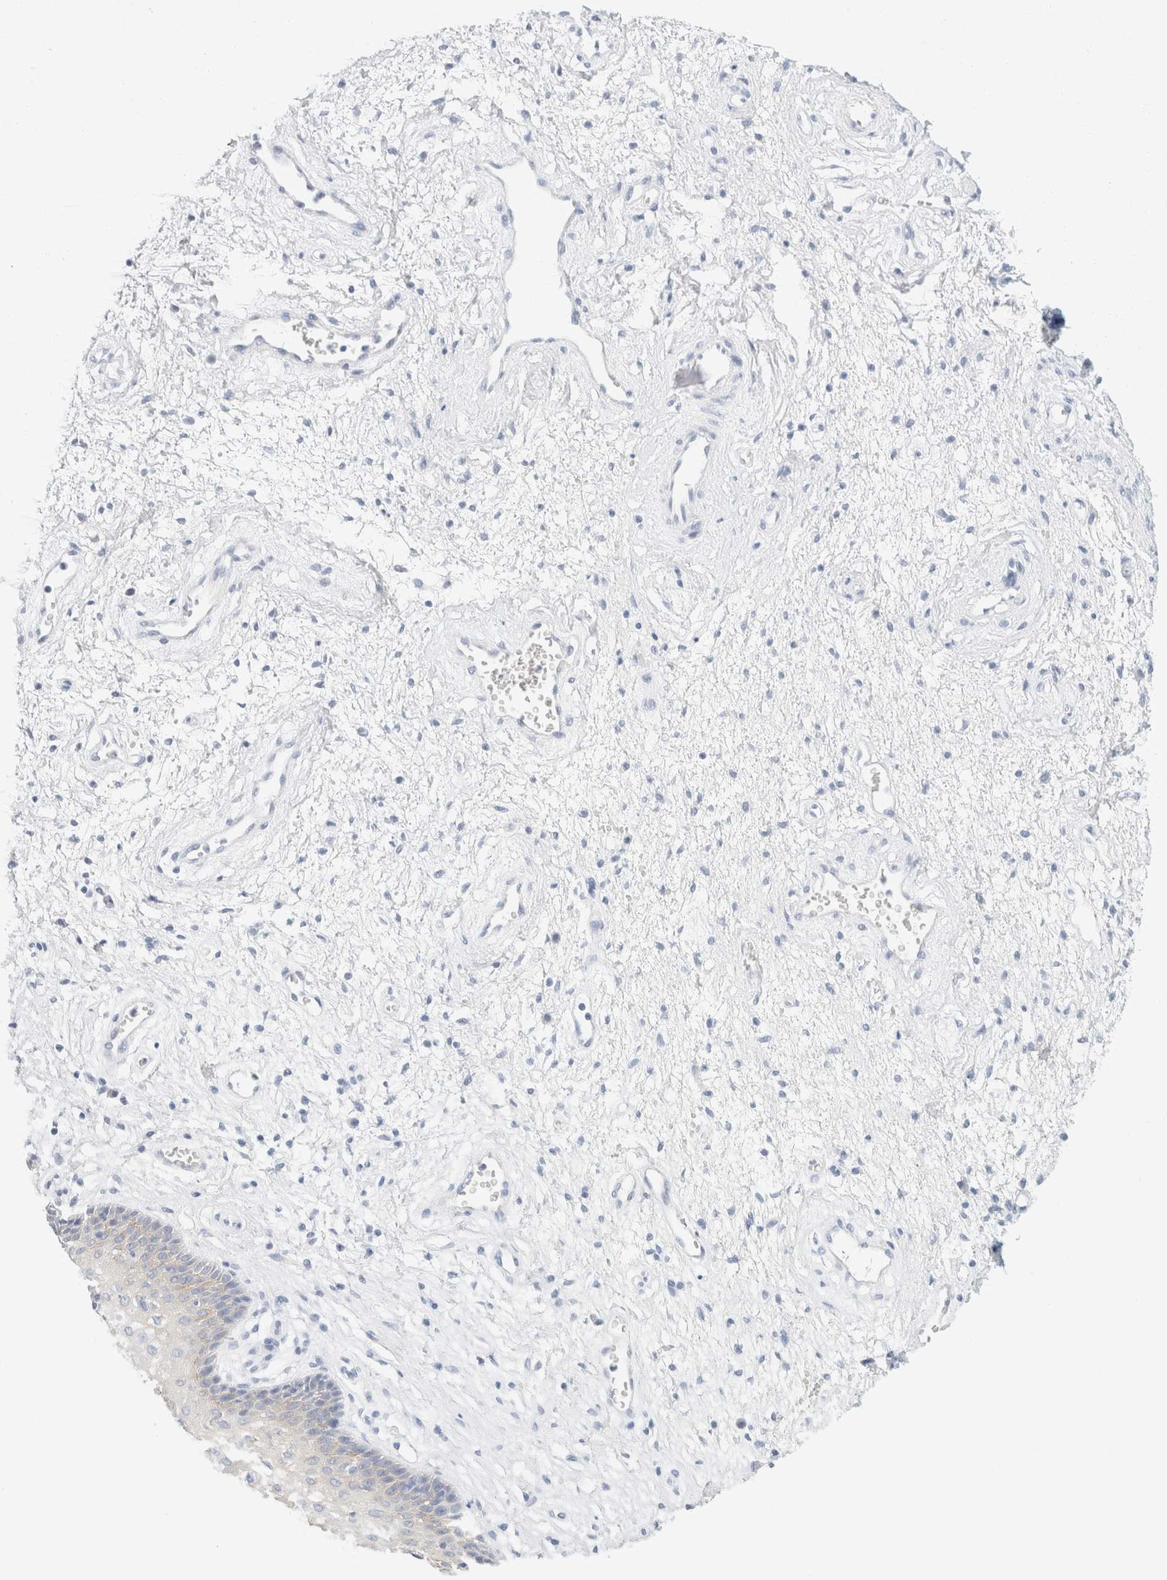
{"staining": {"intensity": "weak", "quantity": "<25%", "location": "cytoplasmic/membranous"}, "tissue": "vagina", "cell_type": "Squamous epithelial cells", "image_type": "normal", "snomed": [{"axis": "morphology", "description": "Normal tissue, NOS"}, {"axis": "topography", "description": "Vagina"}], "caption": "Human vagina stained for a protein using immunohistochemistry exhibits no expression in squamous epithelial cells.", "gene": "KRT20", "patient": {"sex": "female", "age": 34}}